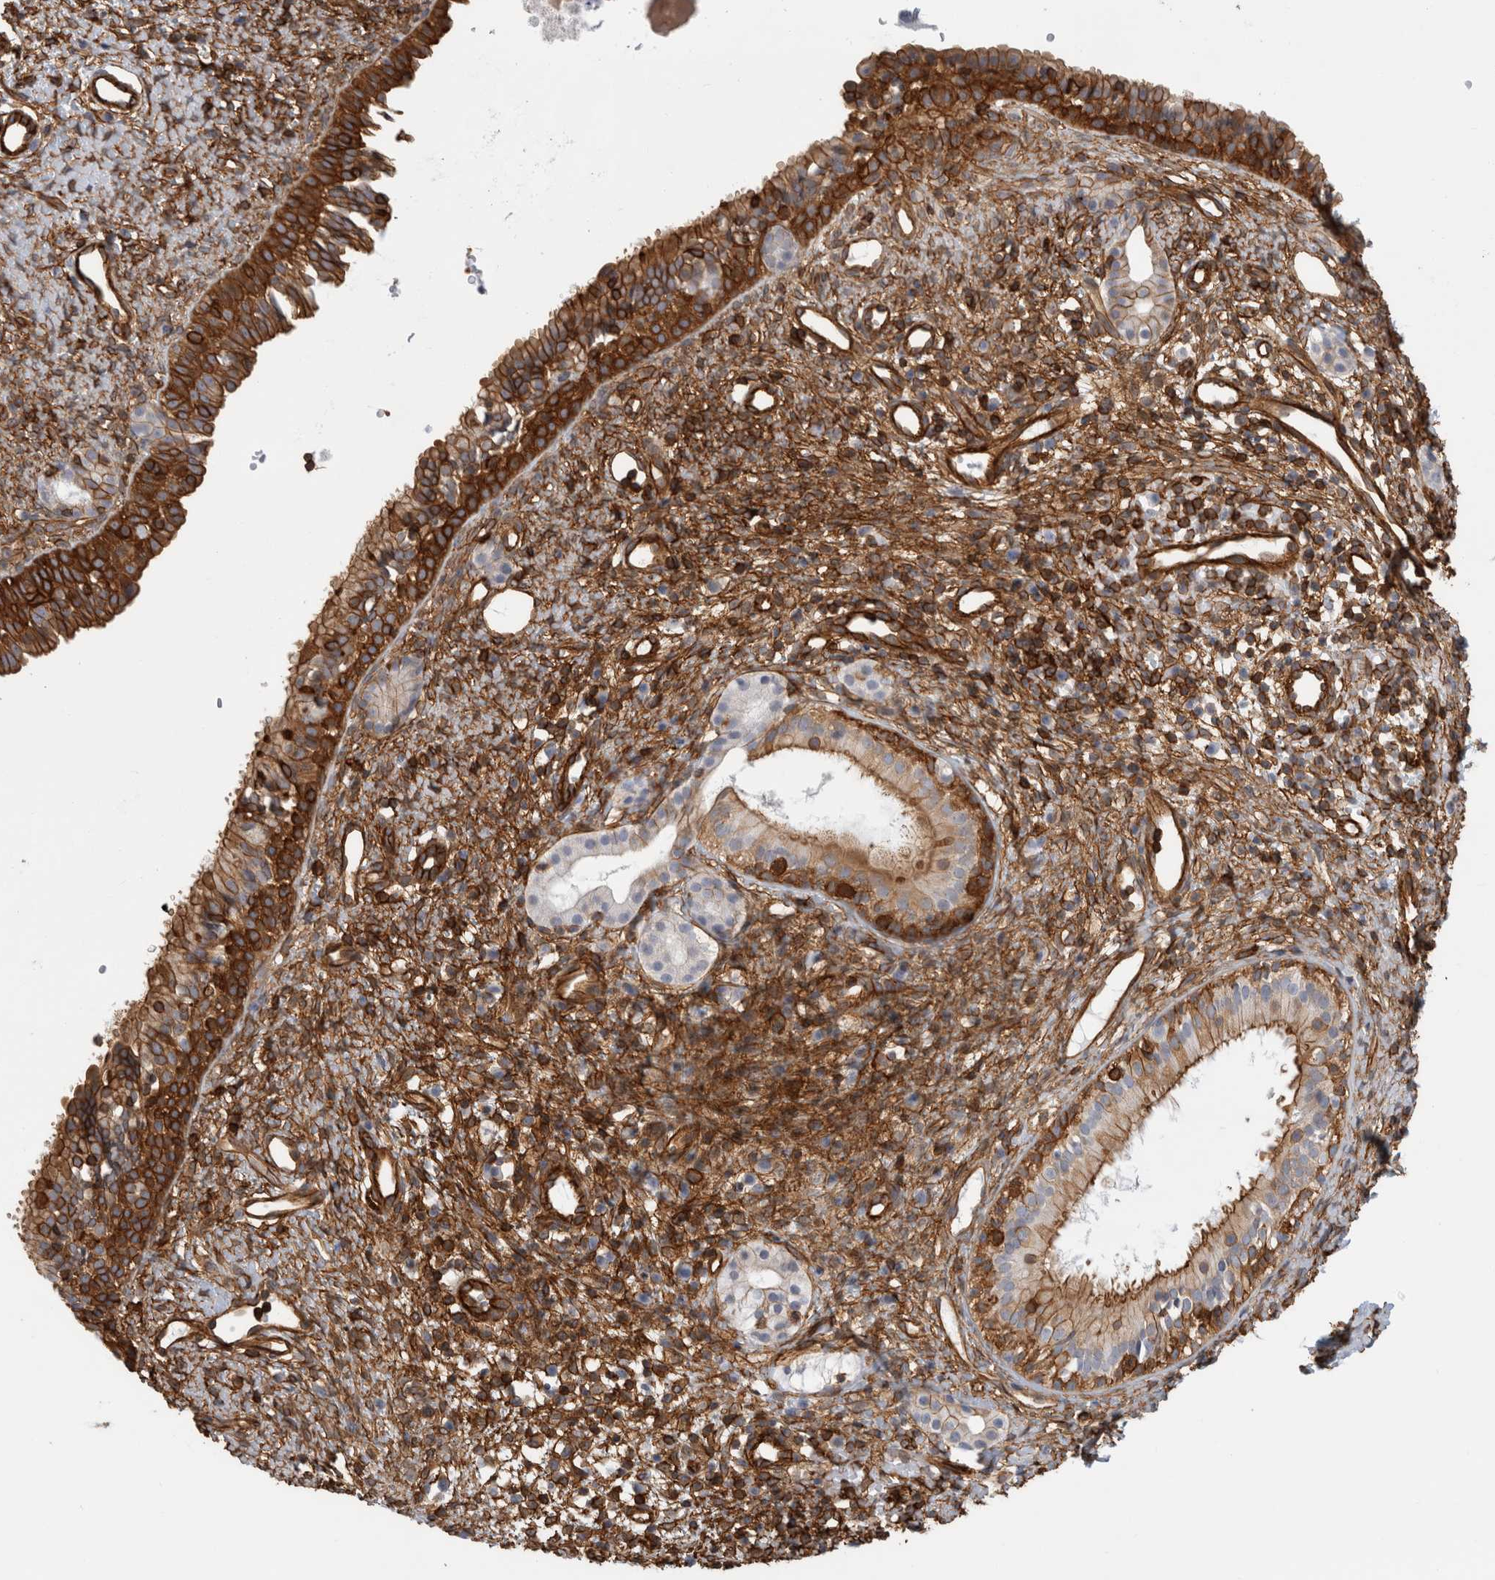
{"staining": {"intensity": "strong", "quantity": ">75%", "location": "cytoplasmic/membranous"}, "tissue": "nasopharynx", "cell_type": "Respiratory epithelial cells", "image_type": "normal", "snomed": [{"axis": "morphology", "description": "Normal tissue, NOS"}, {"axis": "topography", "description": "Nasopharynx"}], "caption": "This micrograph shows IHC staining of benign human nasopharynx, with high strong cytoplasmic/membranous positivity in approximately >75% of respiratory epithelial cells.", "gene": "AHNAK", "patient": {"sex": "male", "age": 22}}